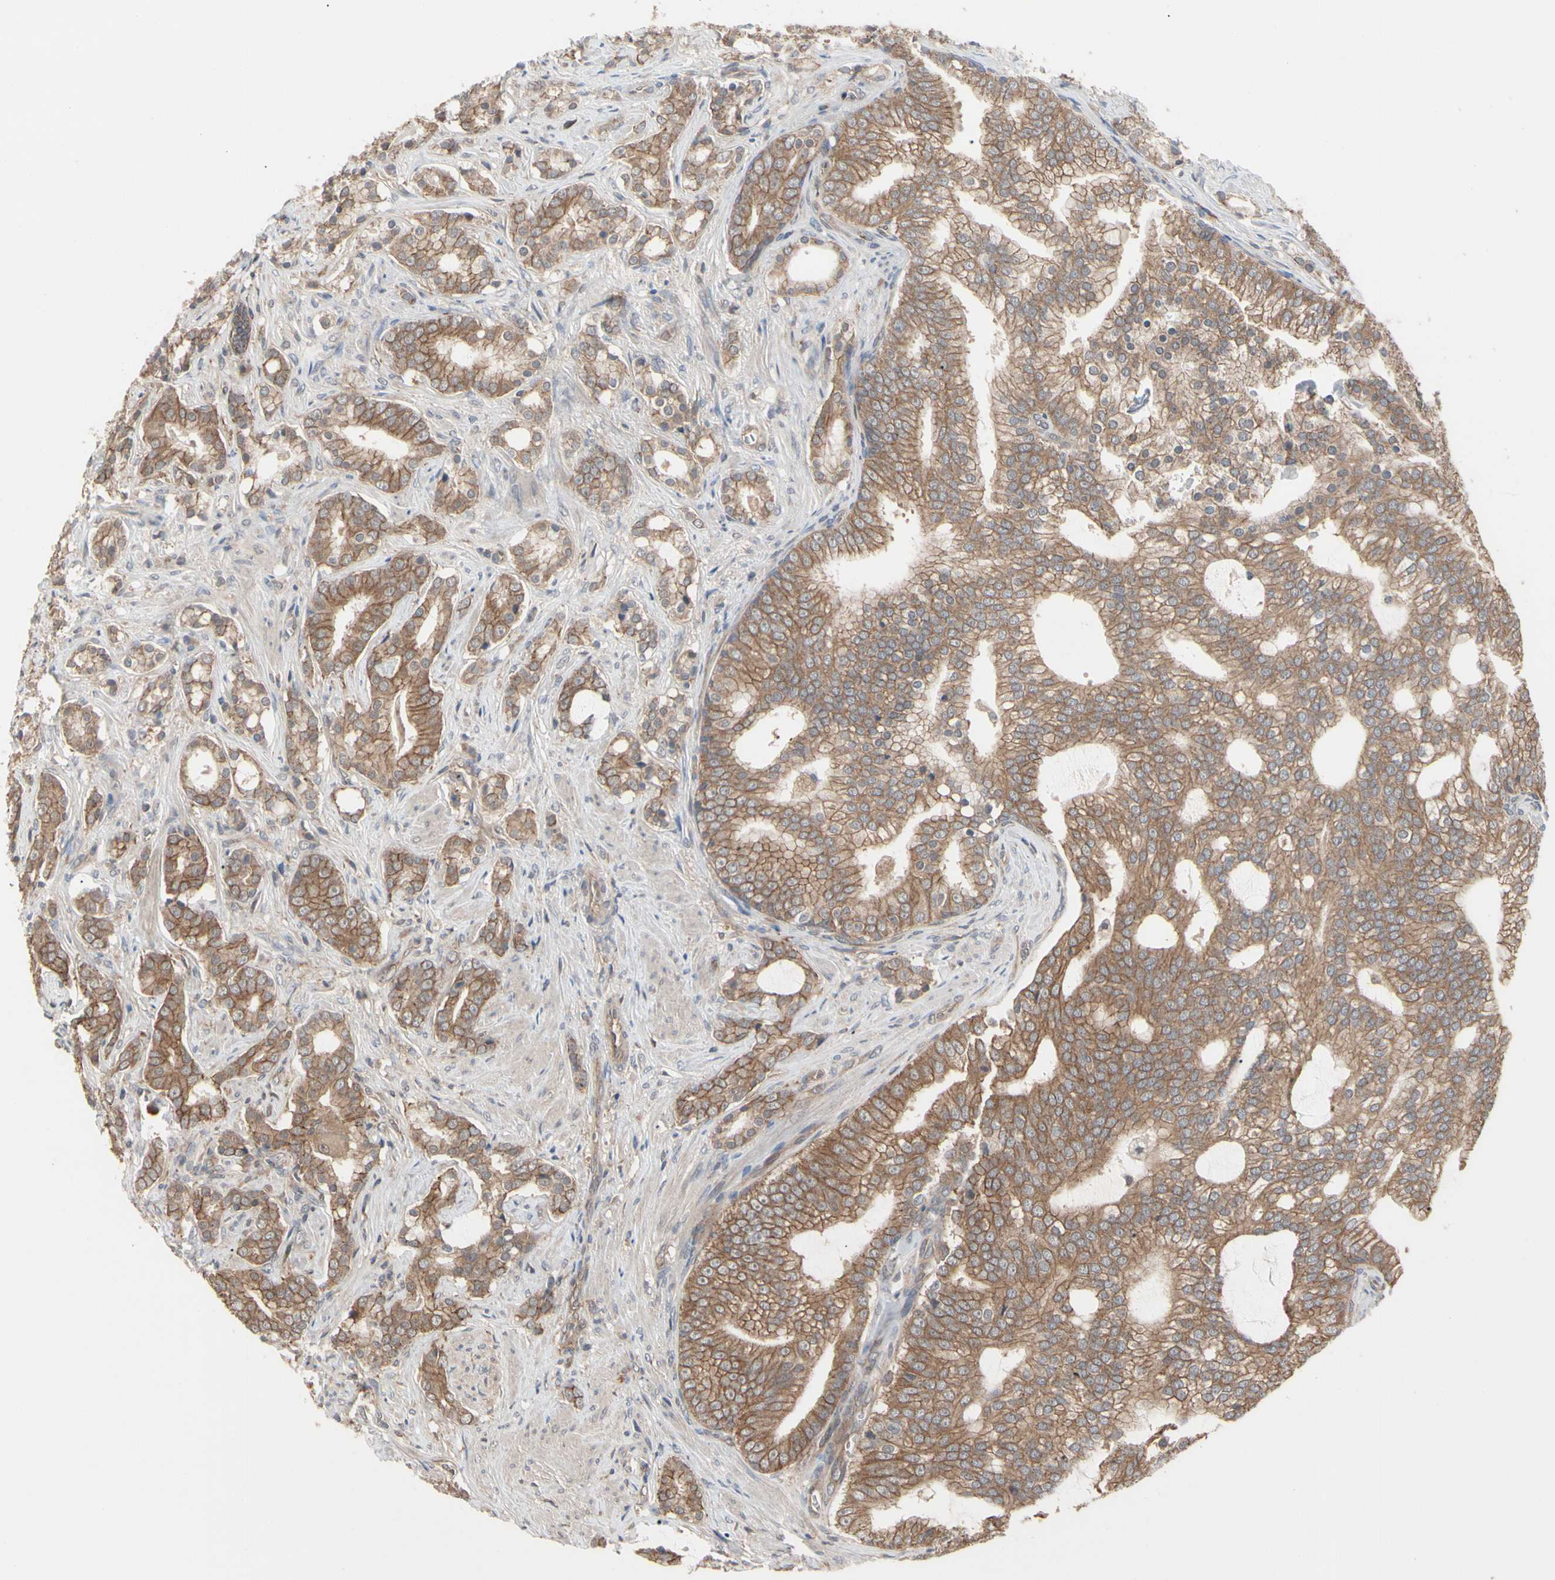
{"staining": {"intensity": "moderate", "quantity": ">75%", "location": "cytoplasmic/membranous"}, "tissue": "prostate cancer", "cell_type": "Tumor cells", "image_type": "cancer", "snomed": [{"axis": "morphology", "description": "Adenocarcinoma, Low grade"}, {"axis": "topography", "description": "Prostate"}], "caption": "A photomicrograph of prostate cancer stained for a protein reveals moderate cytoplasmic/membranous brown staining in tumor cells. The protein is shown in brown color, while the nuclei are stained blue.", "gene": "DPP8", "patient": {"sex": "male", "age": 58}}